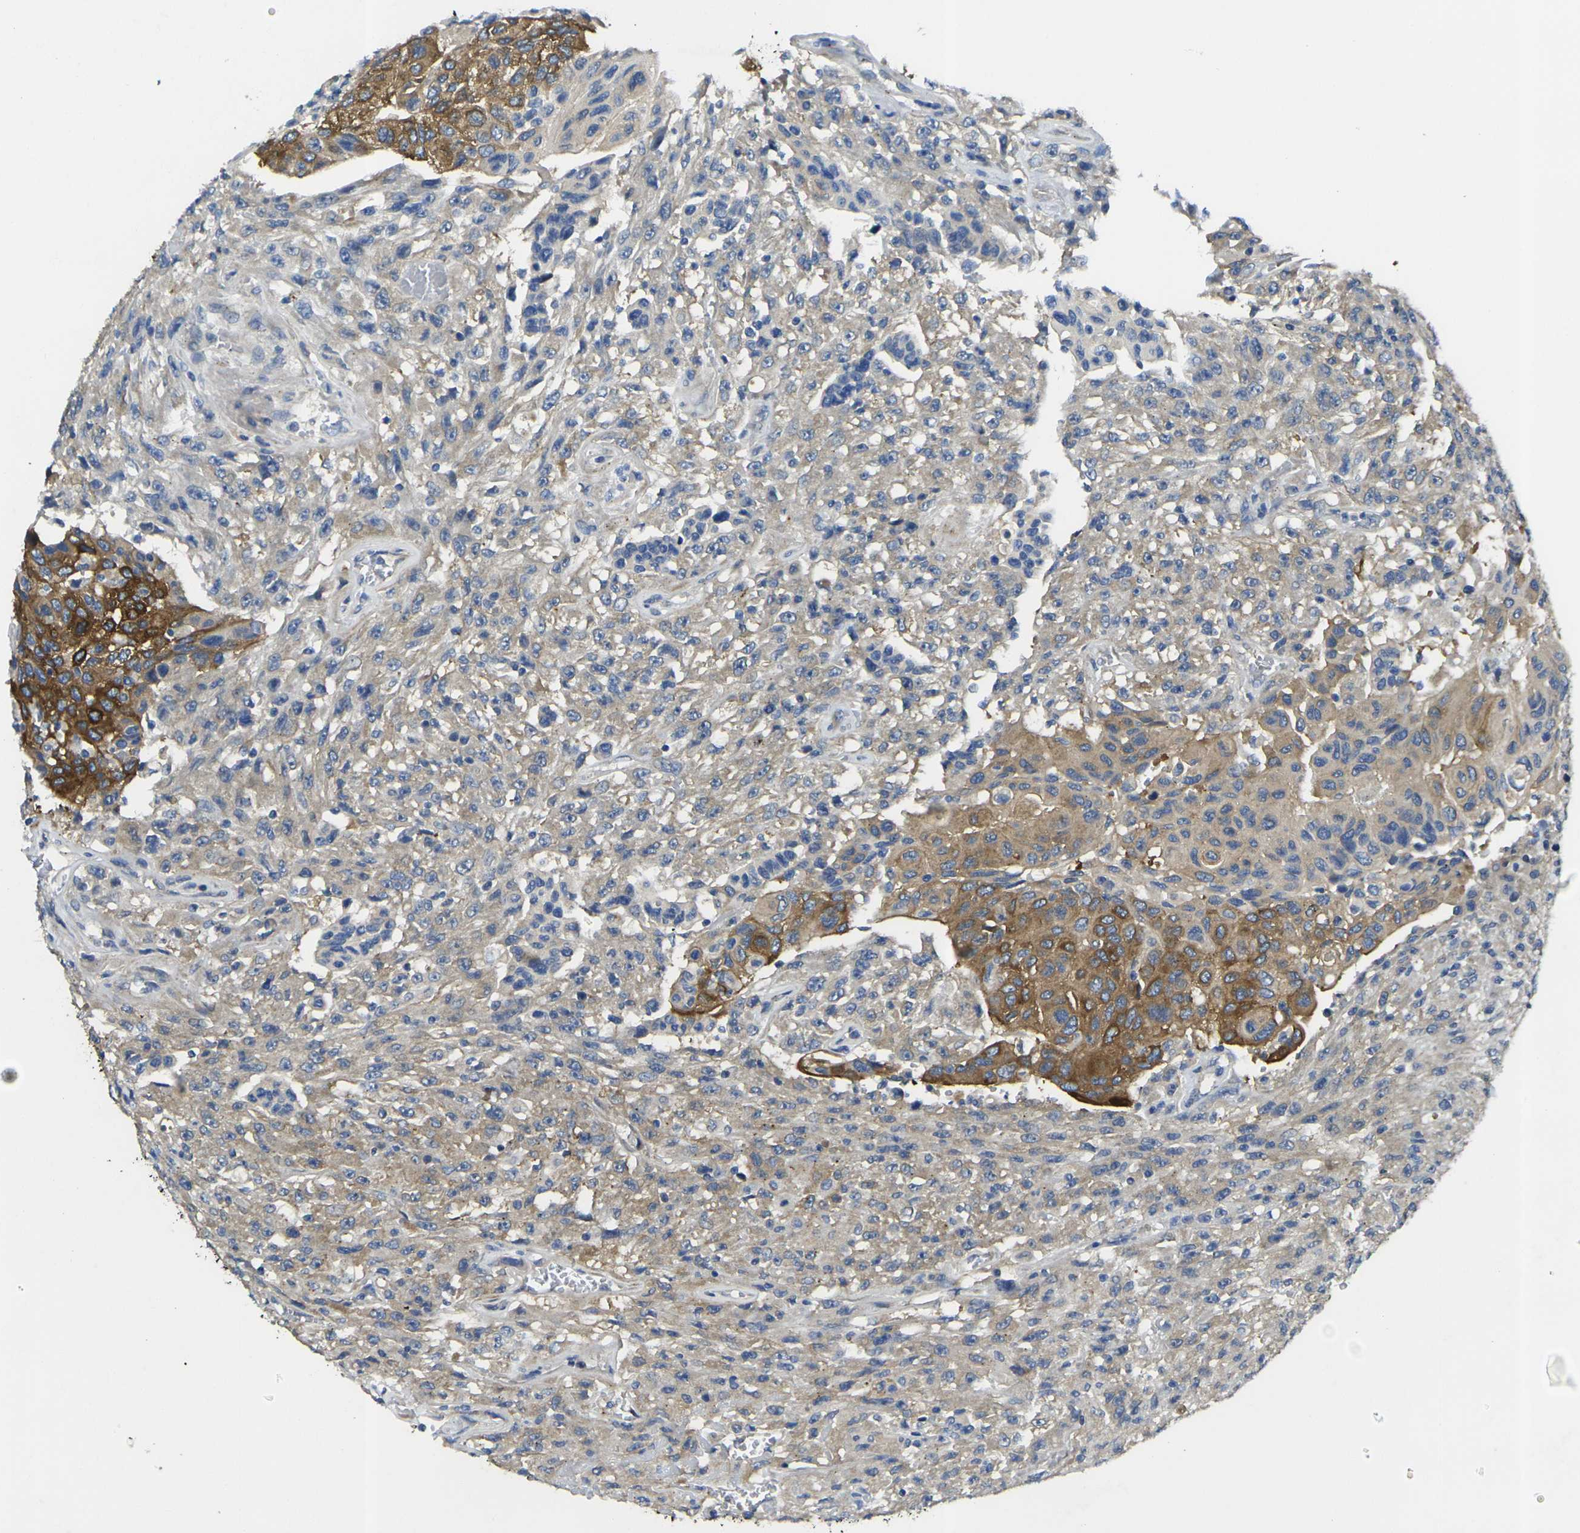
{"staining": {"intensity": "moderate", "quantity": "25%-75%", "location": "cytoplasmic/membranous"}, "tissue": "urothelial cancer", "cell_type": "Tumor cells", "image_type": "cancer", "snomed": [{"axis": "morphology", "description": "Urothelial carcinoma, High grade"}, {"axis": "topography", "description": "Urinary bladder"}], "caption": "The micrograph displays immunohistochemical staining of high-grade urothelial carcinoma. There is moderate cytoplasmic/membranous expression is present in about 25%-75% of tumor cells.", "gene": "GNA12", "patient": {"sex": "male", "age": 66}}